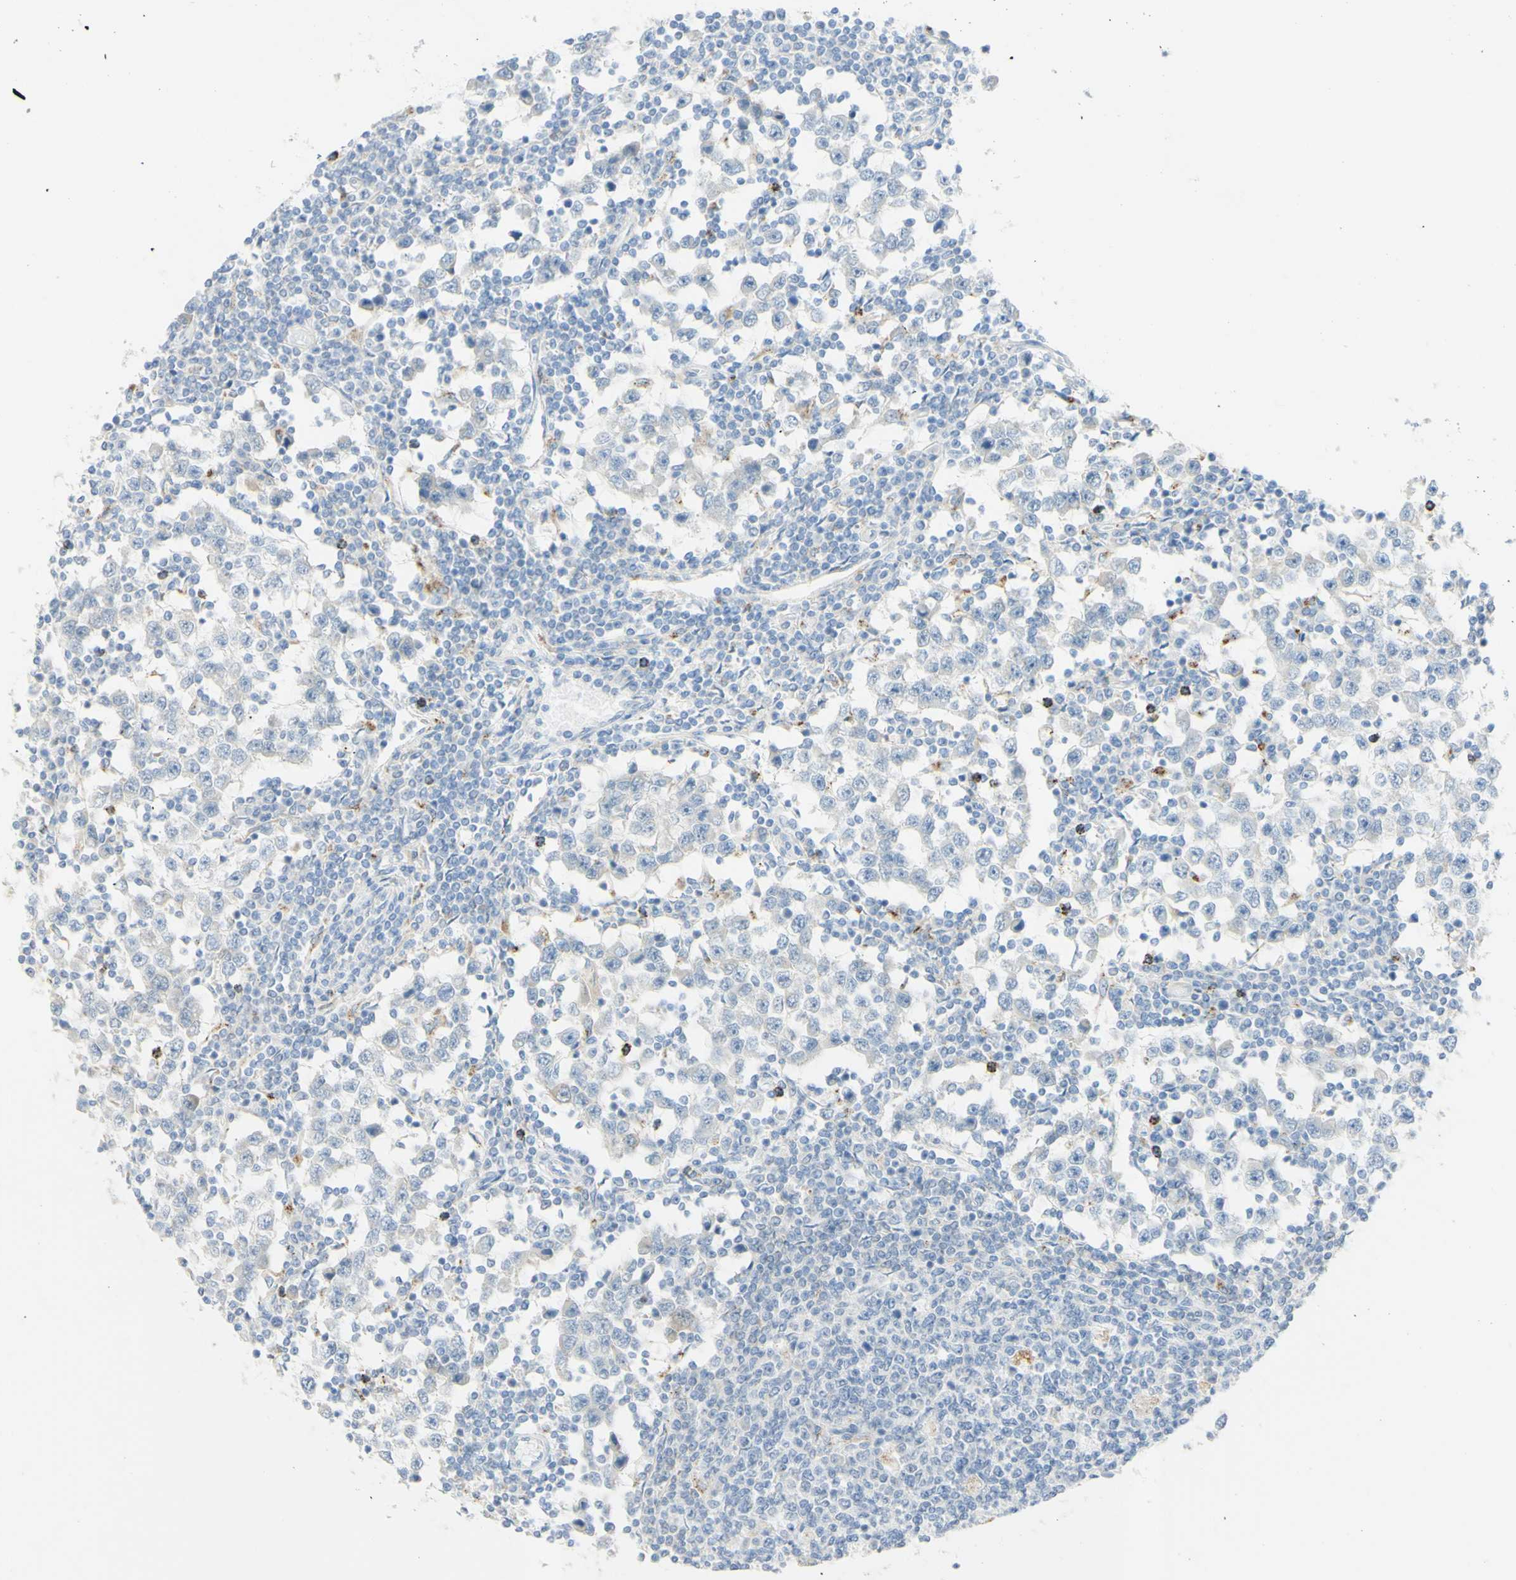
{"staining": {"intensity": "negative", "quantity": "none", "location": "none"}, "tissue": "testis cancer", "cell_type": "Tumor cells", "image_type": "cancer", "snomed": [{"axis": "morphology", "description": "Seminoma, NOS"}, {"axis": "topography", "description": "Testis"}], "caption": "This is an immunohistochemistry histopathology image of testis cancer. There is no expression in tumor cells.", "gene": "TSPAN1", "patient": {"sex": "male", "age": 65}}